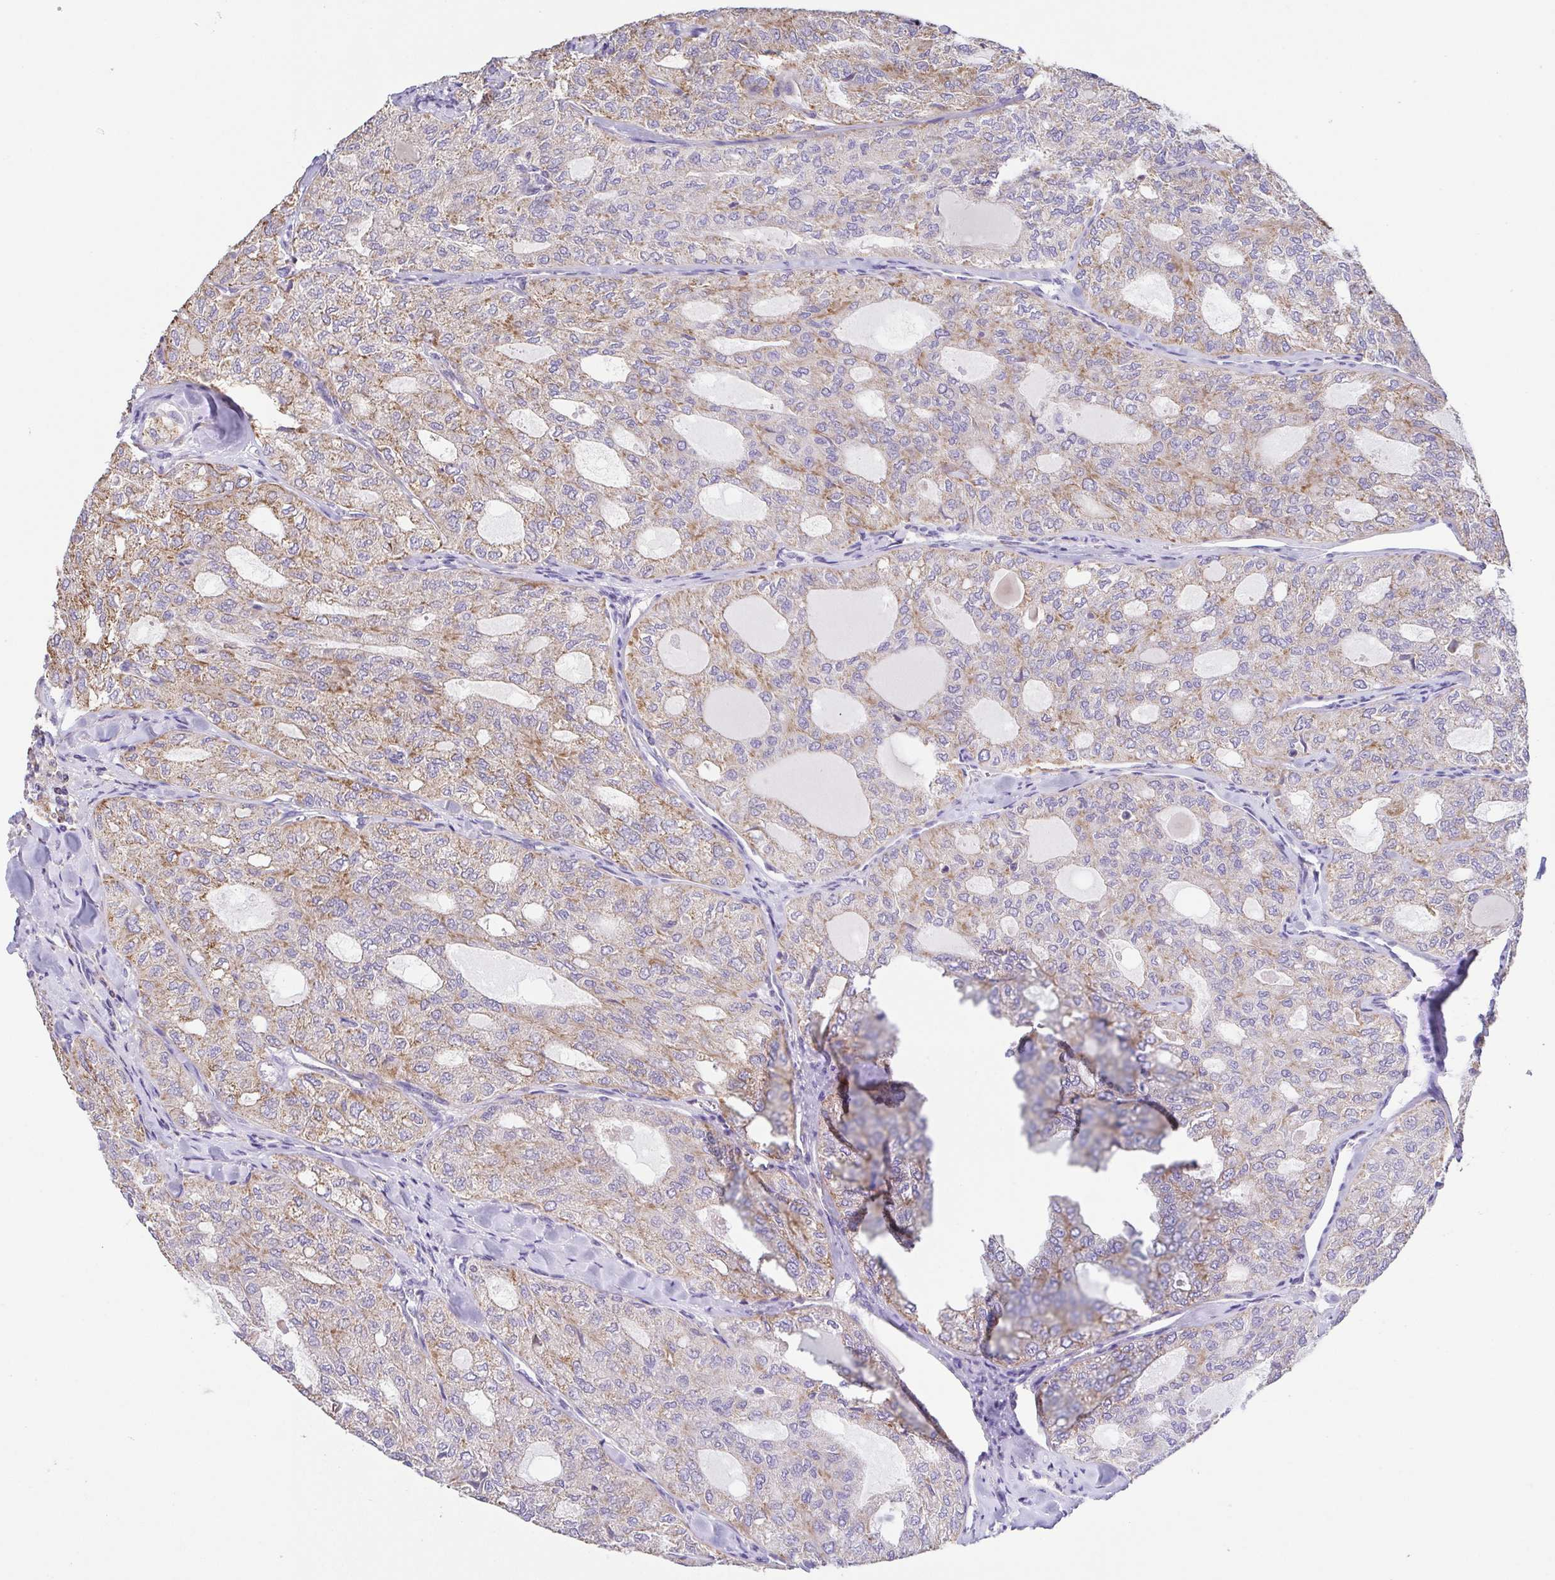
{"staining": {"intensity": "moderate", "quantity": "25%-75%", "location": "cytoplasmic/membranous"}, "tissue": "thyroid cancer", "cell_type": "Tumor cells", "image_type": "cancer", "snomed": [{"axis": "morphology", "description": "Follicular adenoma carcinoma, NOS"}, {"axis": "topography", "description": "Thyroid gland"}], "caption": "Thyroid follicular adenoma carcinoma was stained to show a protein in brown. There is medium levels of moderate cytoplasmic/membranous positivity in approximately 25%-75% of tumor cells.", "gene": "GINM1", "patient": {"sex": "male", "age": 75}}